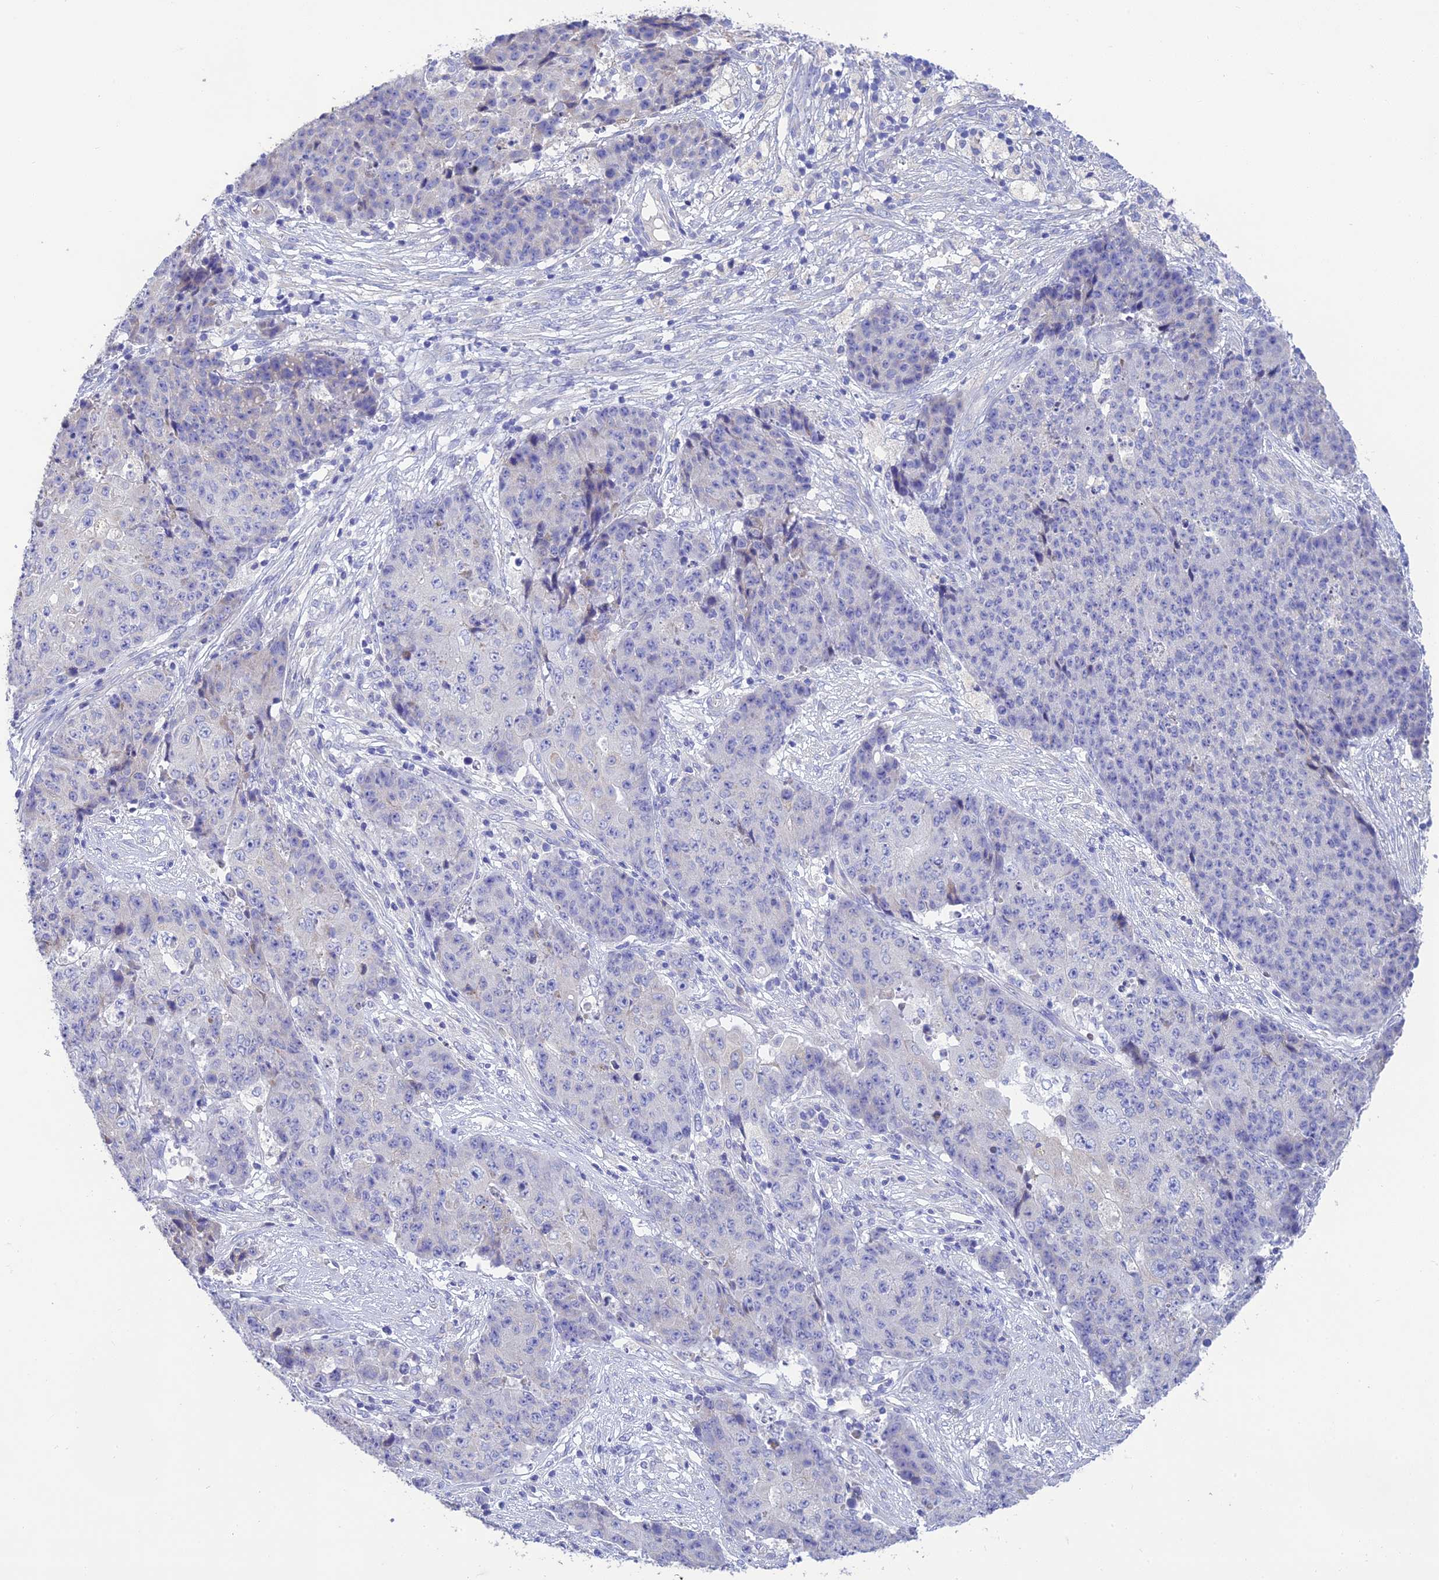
{"staining": {"intensity": "negative", "quantity": "none", "location": "none"}, "tissue": "ovarian cancer", "cell_type": "Tumor cells", "image_type": "cancer", "snomed": [{"axis": "morphology", "description": "Carcinoma, endometroid"}, {"axis": "topography", "description": "Ovary"}], "caption": "The photomicrograph displays no significant positivity in tumor cells of ovarian cancer (endometroid carcinoma).", "gene": "HSD17B2", "patient": {"sex": "female", "age": 42}}